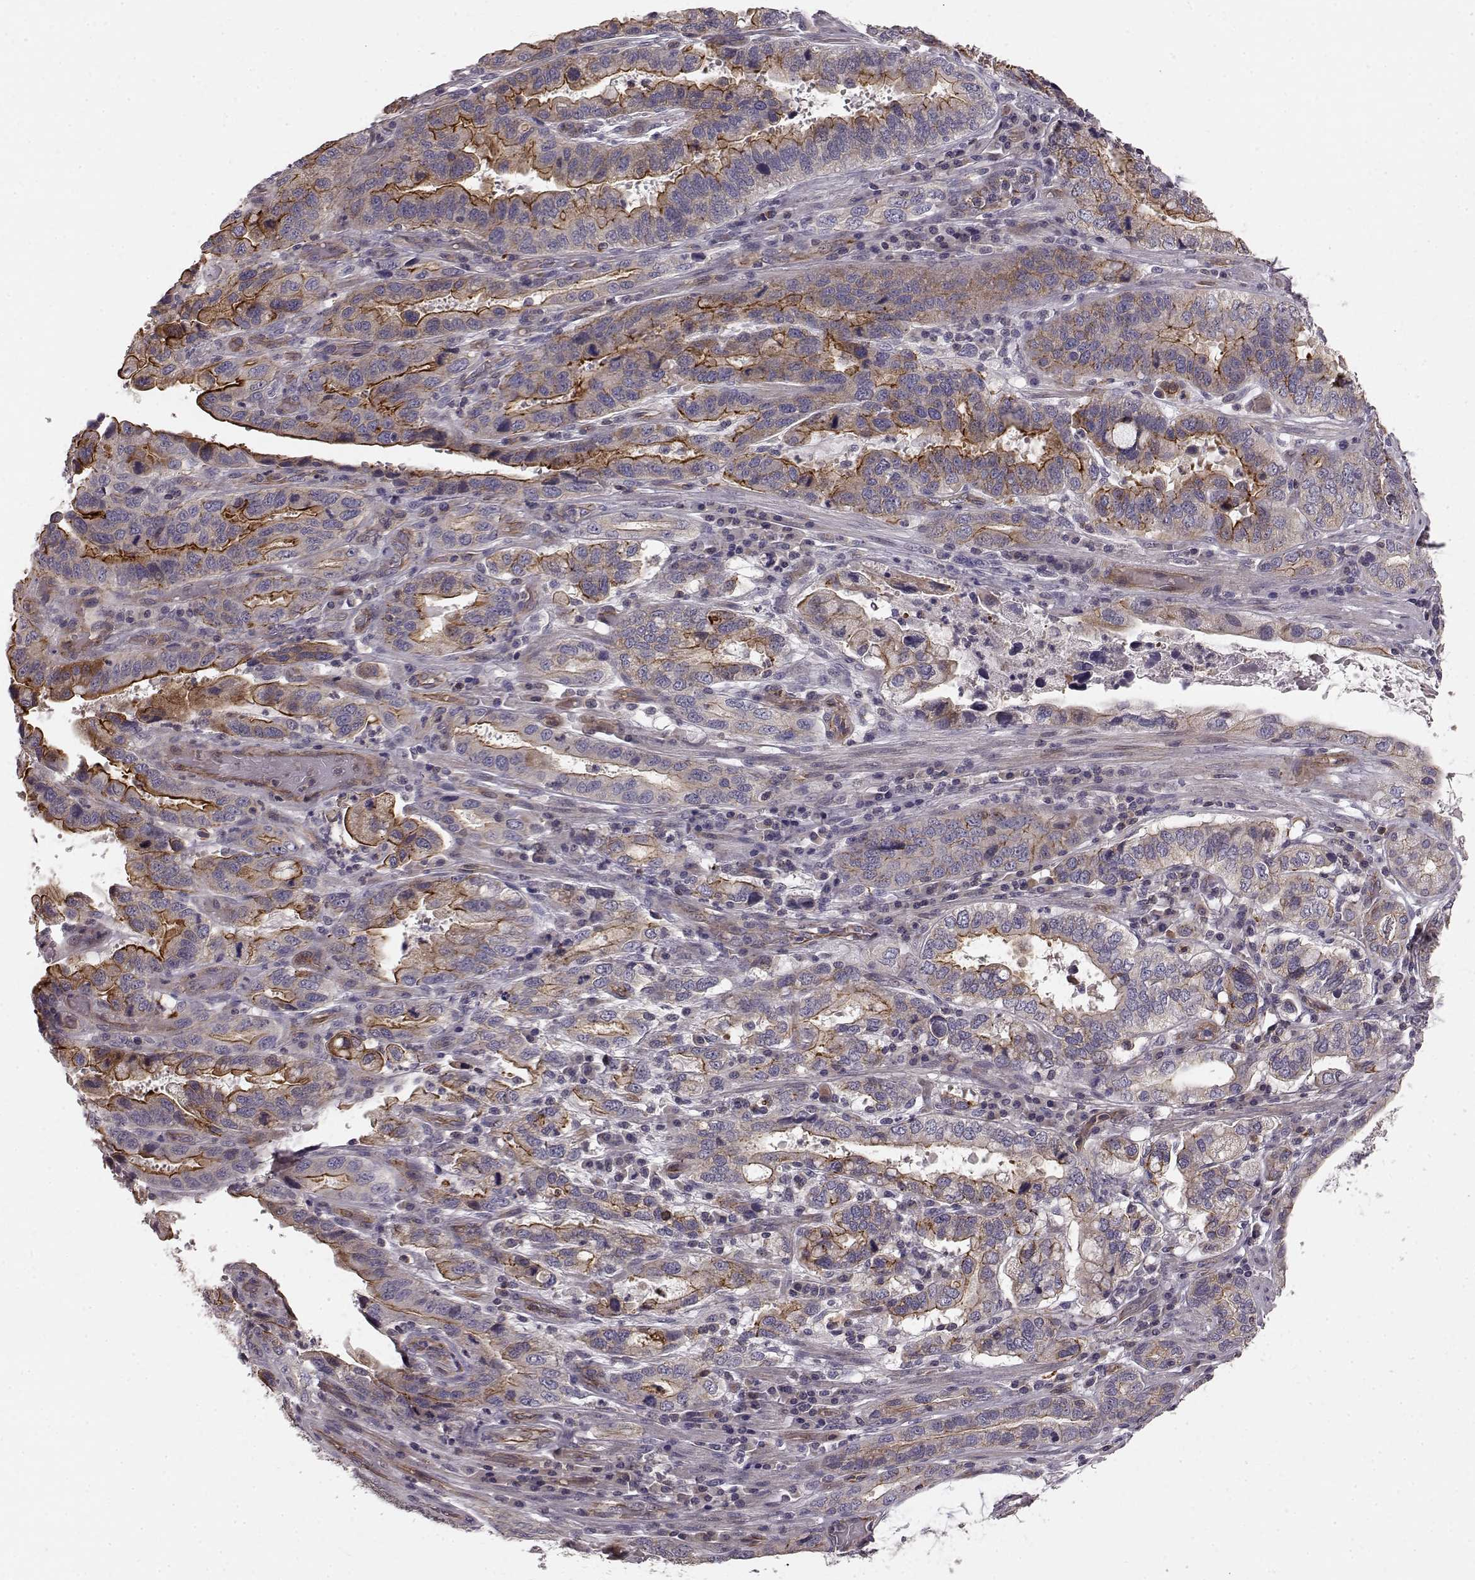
{"staining": {"intensity": "moderate", "quantity": "25%-75%", "location": "cytoplasmic/membranous"}, "tissue": "stomach cancer", "cell_type": "Tumor cells", "image_type": "cancer", "snomed": [{"axis": "morphology", "description": "Adenocarcinoma, NOS"}, {"axis": "topography", "description": "Stomach, lower"}], "caption": "Human stomach adenocarcinoma stained with a brown dye displays moderate cytoplasmic/membranous positive staining in about 25%-75% of tumor cells.", "gene": "SLC22A18", "patient": {"sex": "female", "age": 76}}